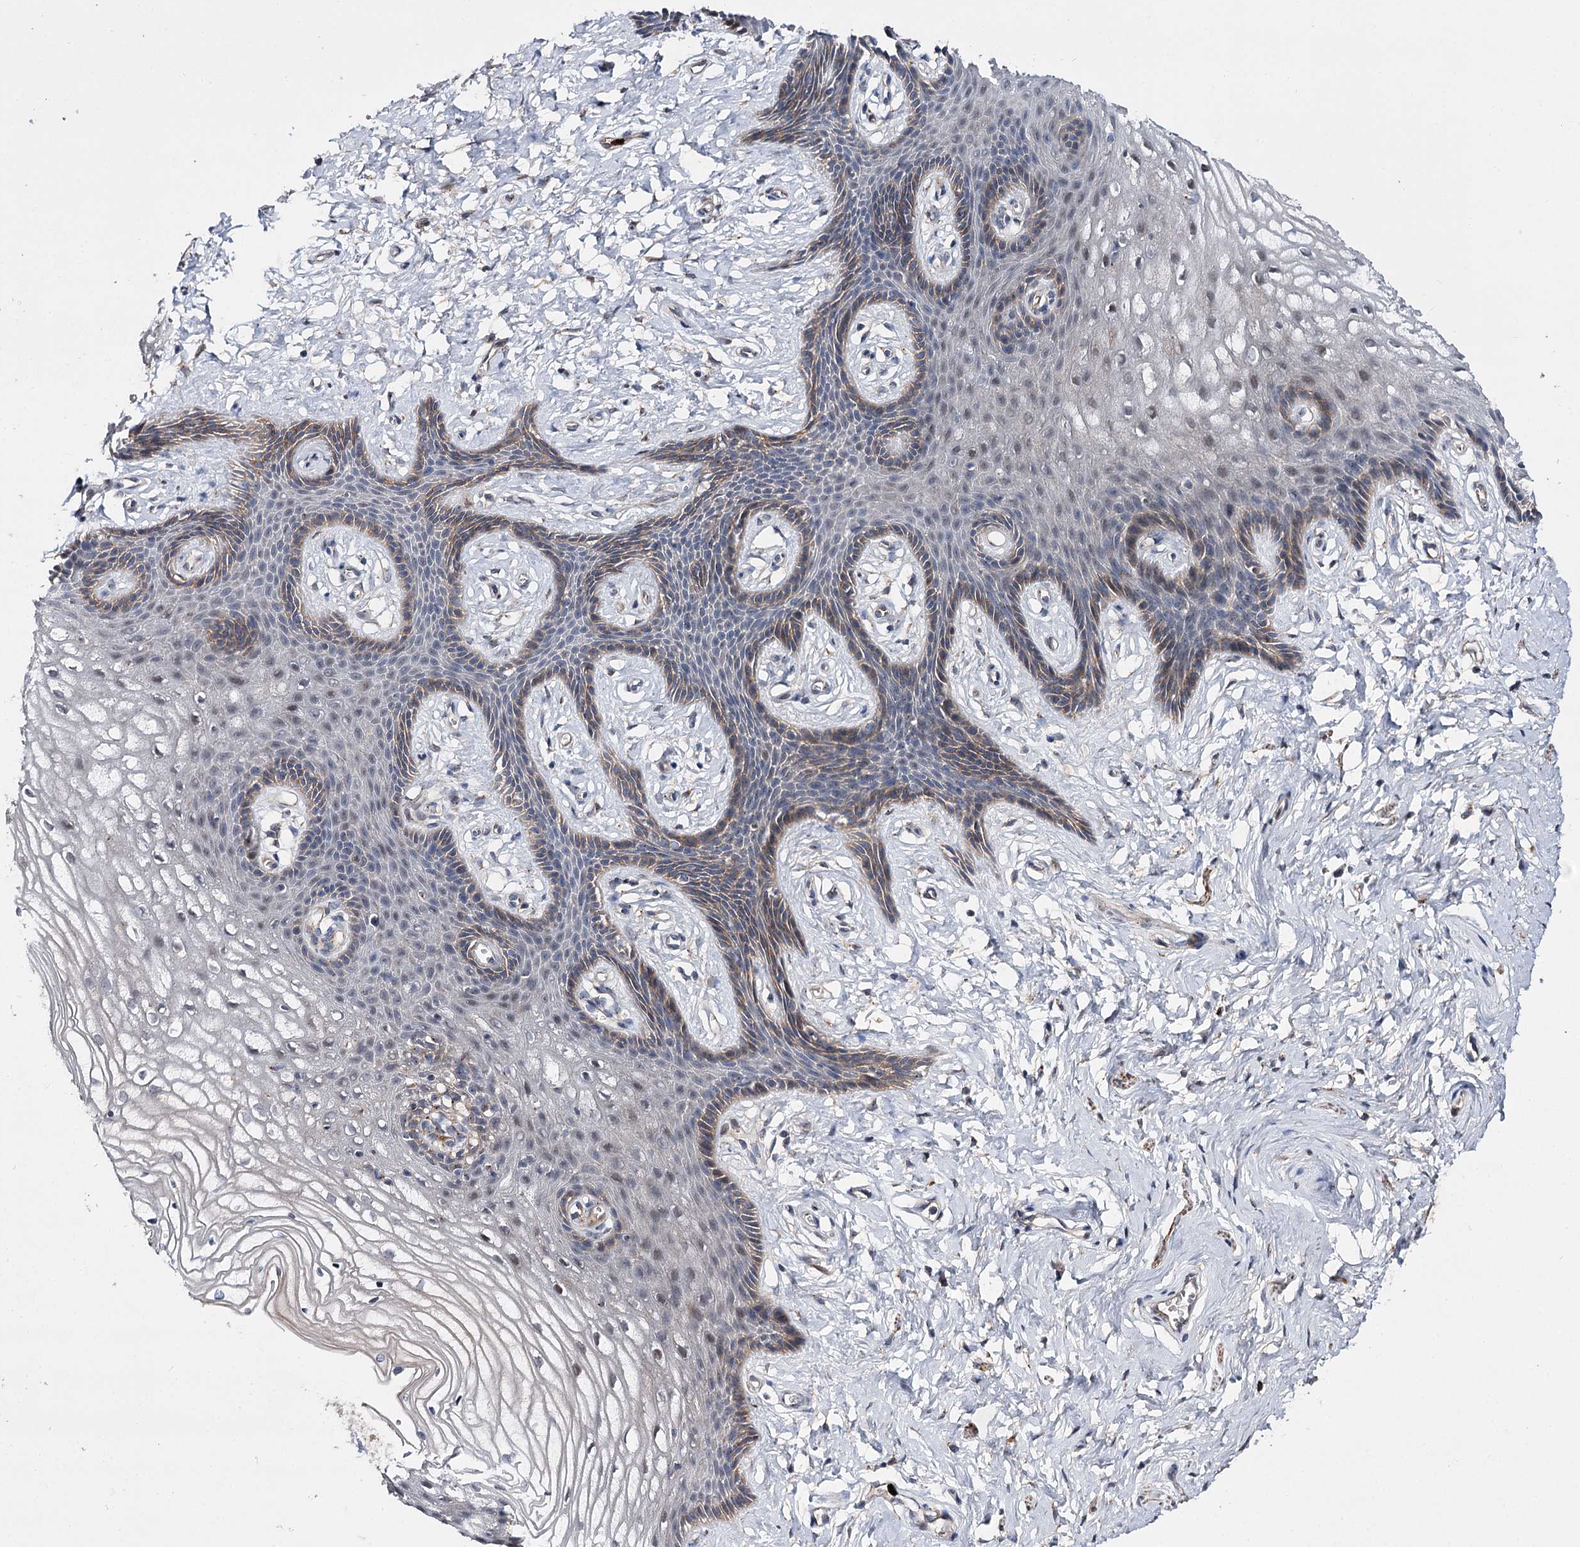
{"staining": {"intensity": "moderate", "quantity": "<25%", "location": "cytoplasmic/membranous"}, "tissue": "vagina", "cell_type": "Squamous epithelial cells", "image_type": "normal", "snomed": [{"axis": "morphology", "description": "Normal tissue, NOS"}, {"axis": "topography", "description": "Vagina"}, {"axis": "topography", "description": "Cervix"}], "caption": "Immunohistochemistry (IHC) (DAB (3,3'-diaminobenzidine)) staining of benign vagina exhibits moderate cytoplasmic/membranous protein positivity in approximately <25% of squamous epithelial cells. (Stains: DAB (3,3'-diaminobenzidine) in brown, nuclei in blue, Microscopy: brightfield microscopy at high magnification).", "gene": "MINDY3", "patient": {"sex": "female", "age": 40}}